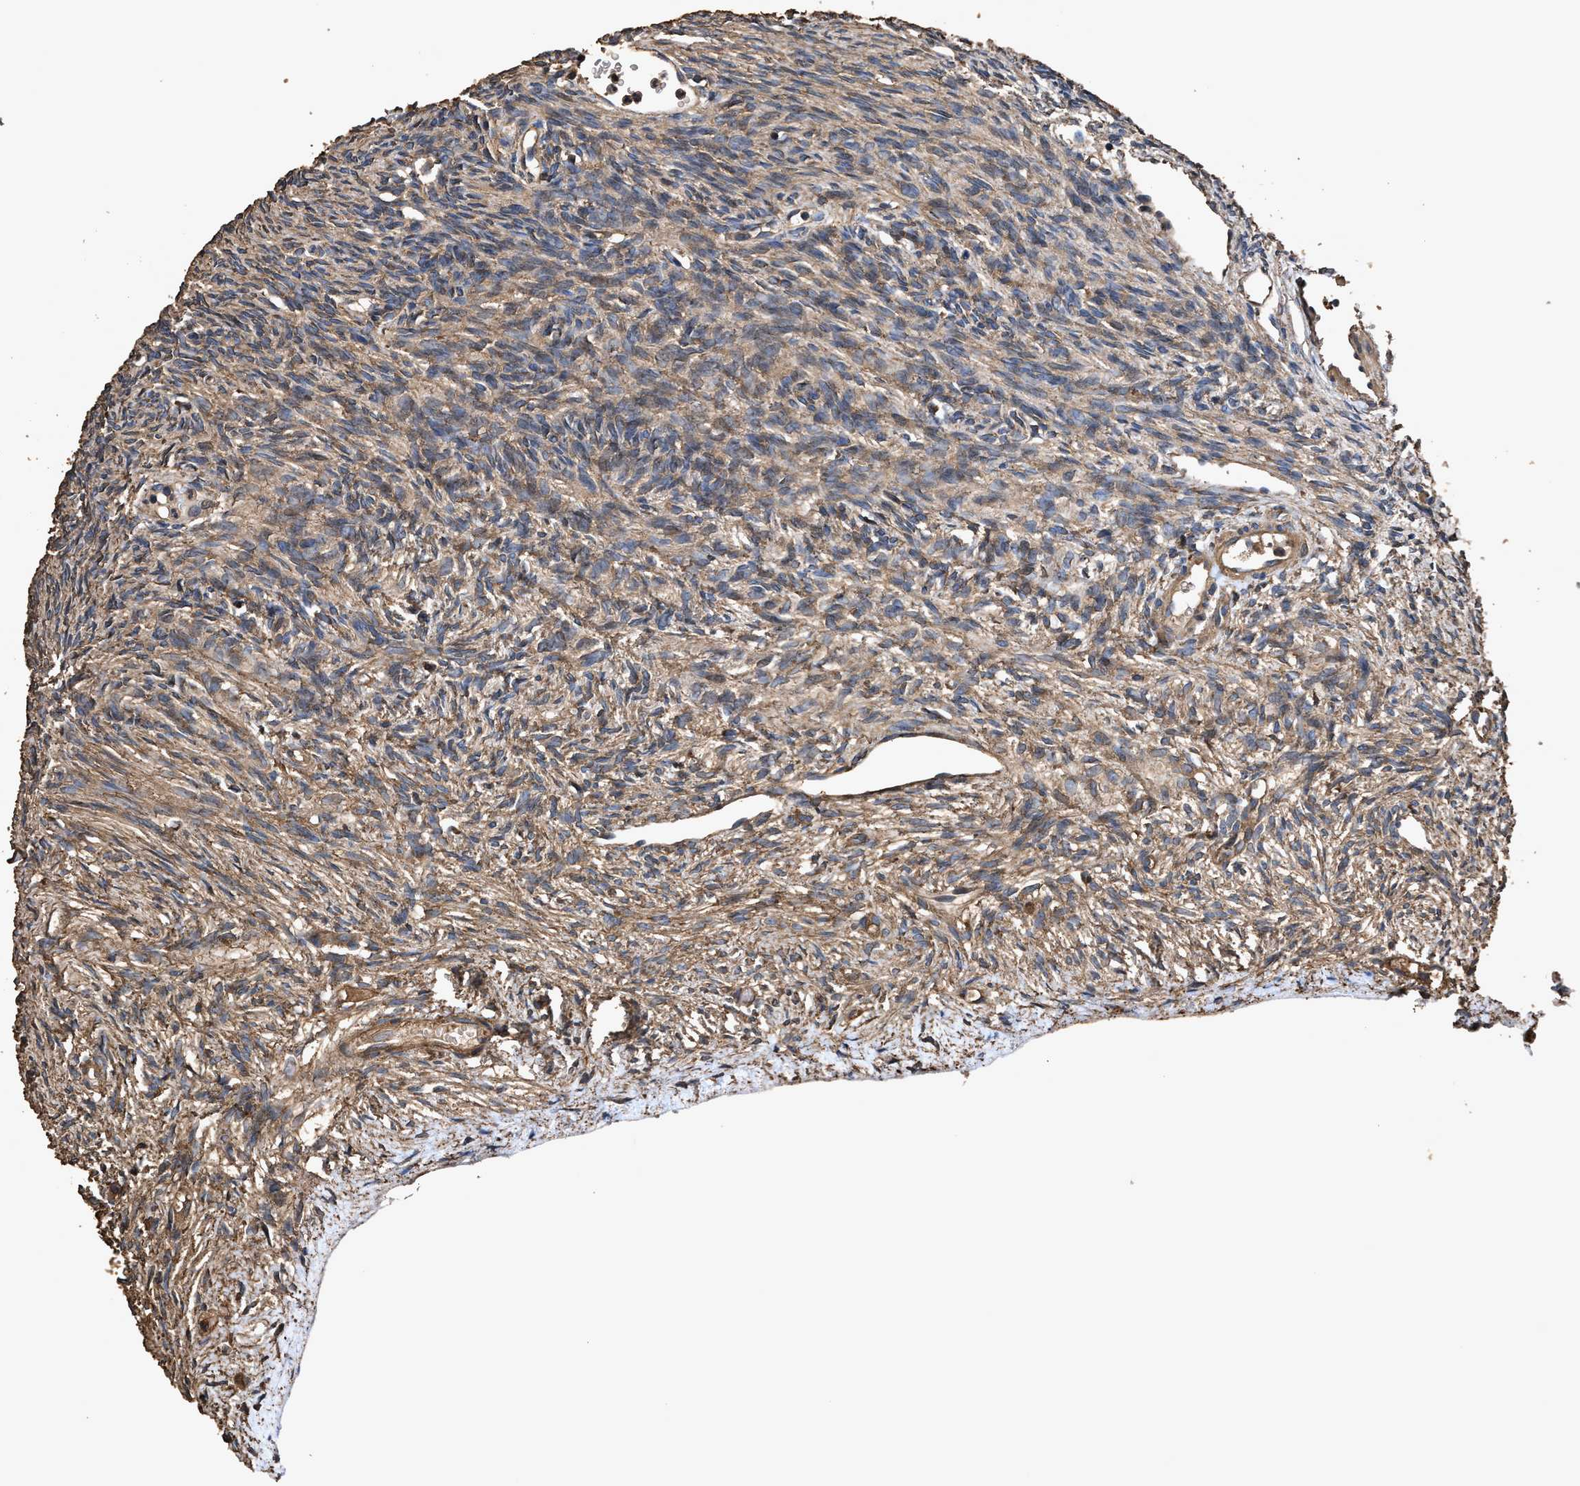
{"staining": {"intensity": "strong", "quantity": ">75%", "location": "cytoplasmic/membranous"}, "tissue": "ovary", "cell_type": "Follicle cells", "image_type": "normal", "snomed": [{"axis": "morphology", "description": "Normal tissue, NOS"}, {"axis": "topography", "description": "Ovary"}], "caption": "A histopathology image showing strong cytoplasmic/membranous expression in approximately >75% of follicle cells in normal ovary, as visualized by brown immunohistochemical staining.", "gene": "ZMYND19", "patient": {"sex": "female", "age": 33}}